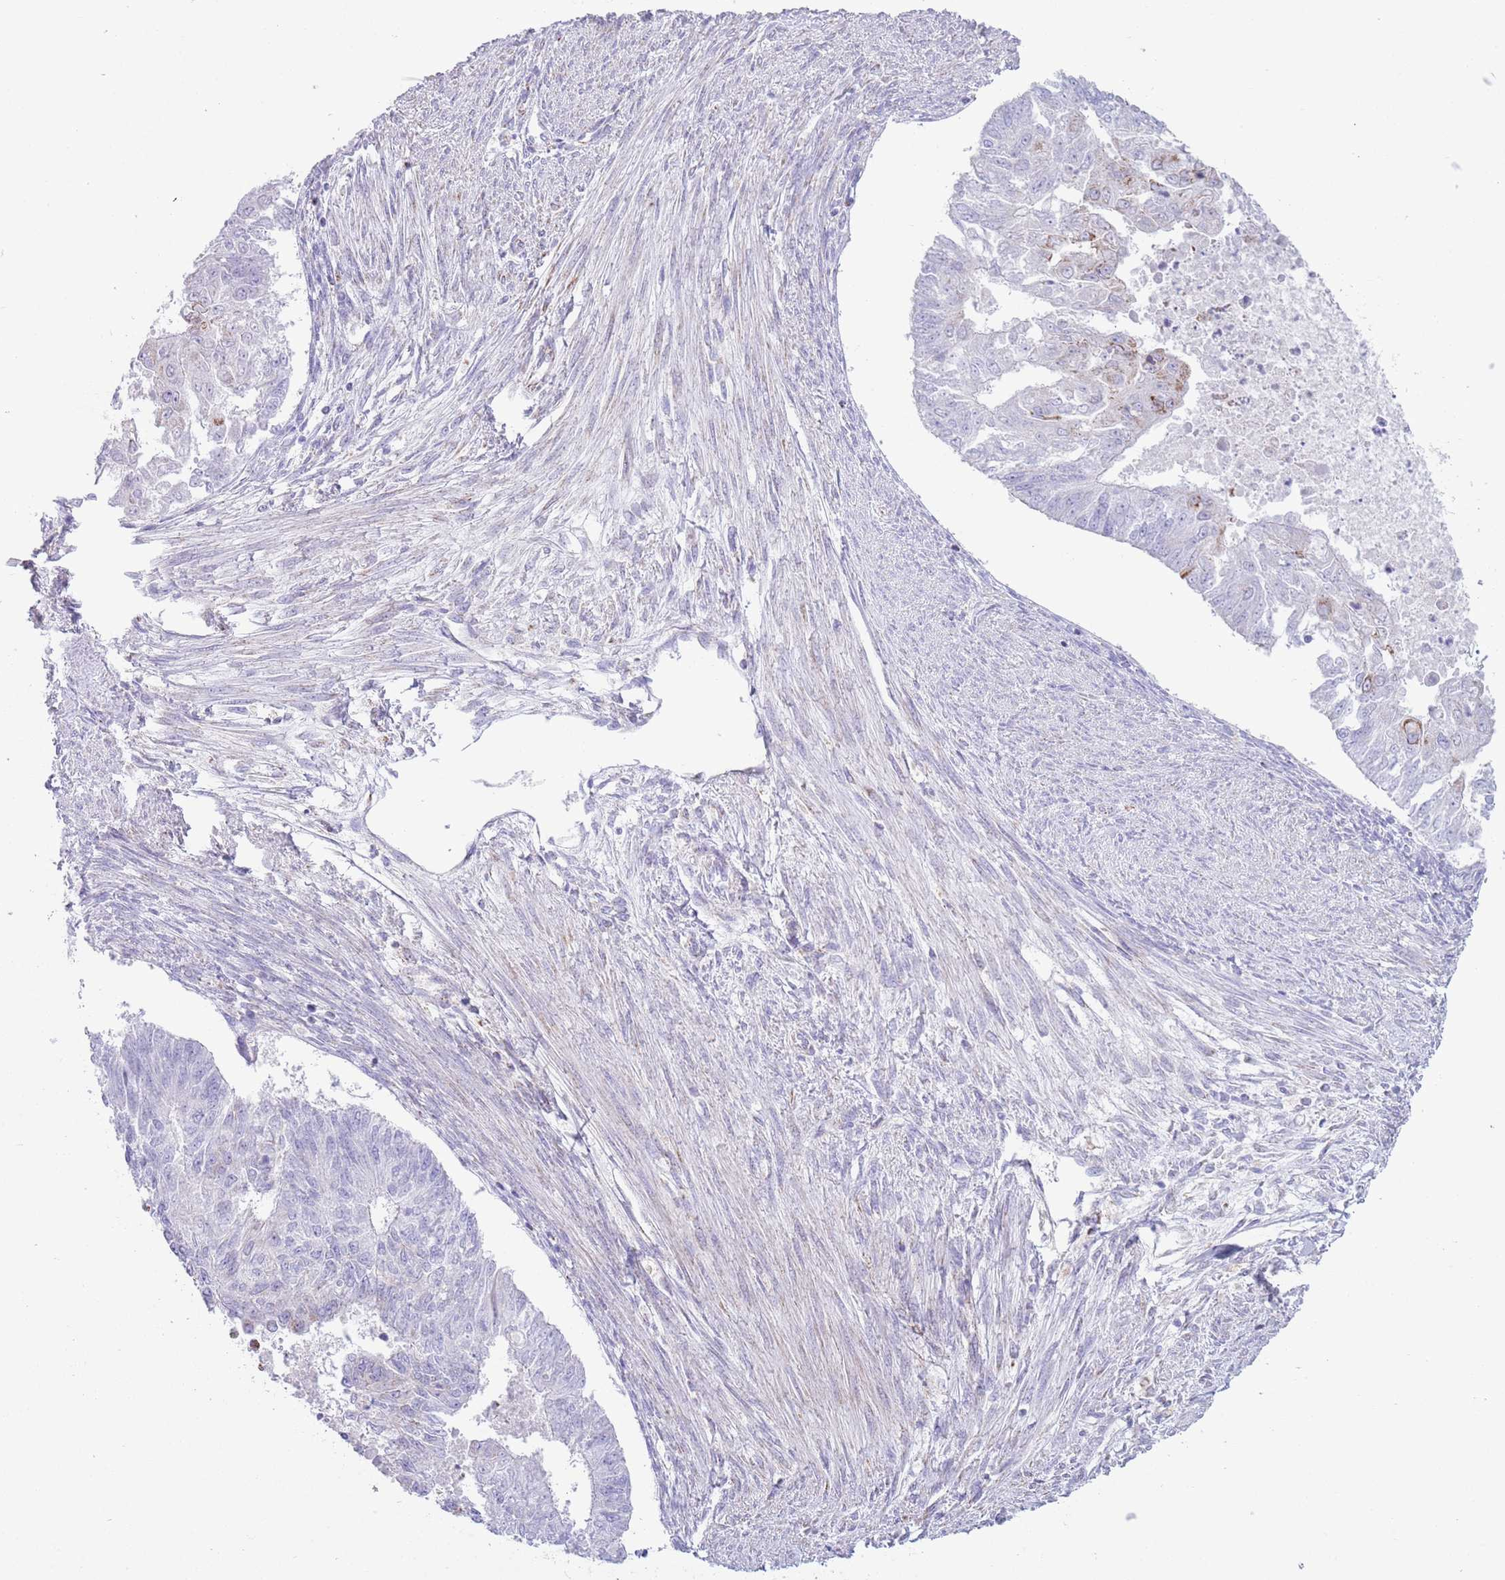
{"staining": {"intensity": "negative", "quantity": "none", "location": "none"}, "tissue": "endometrial cancer", "cell_type": "Tumor cells", "image_type": "cancer", "snomed": [{"axis": "morphology", "description": "Adenocarcinoma, NOS"}, {"axis": "topography", "description": "Endometrium"}], "caption": "Image shows no significant protein positivity in tumor cells of endometrial cancer (adenocarcinoma).", "gene": "ATP6V1B1", "patient": {"sex": "female", "age": 32}}